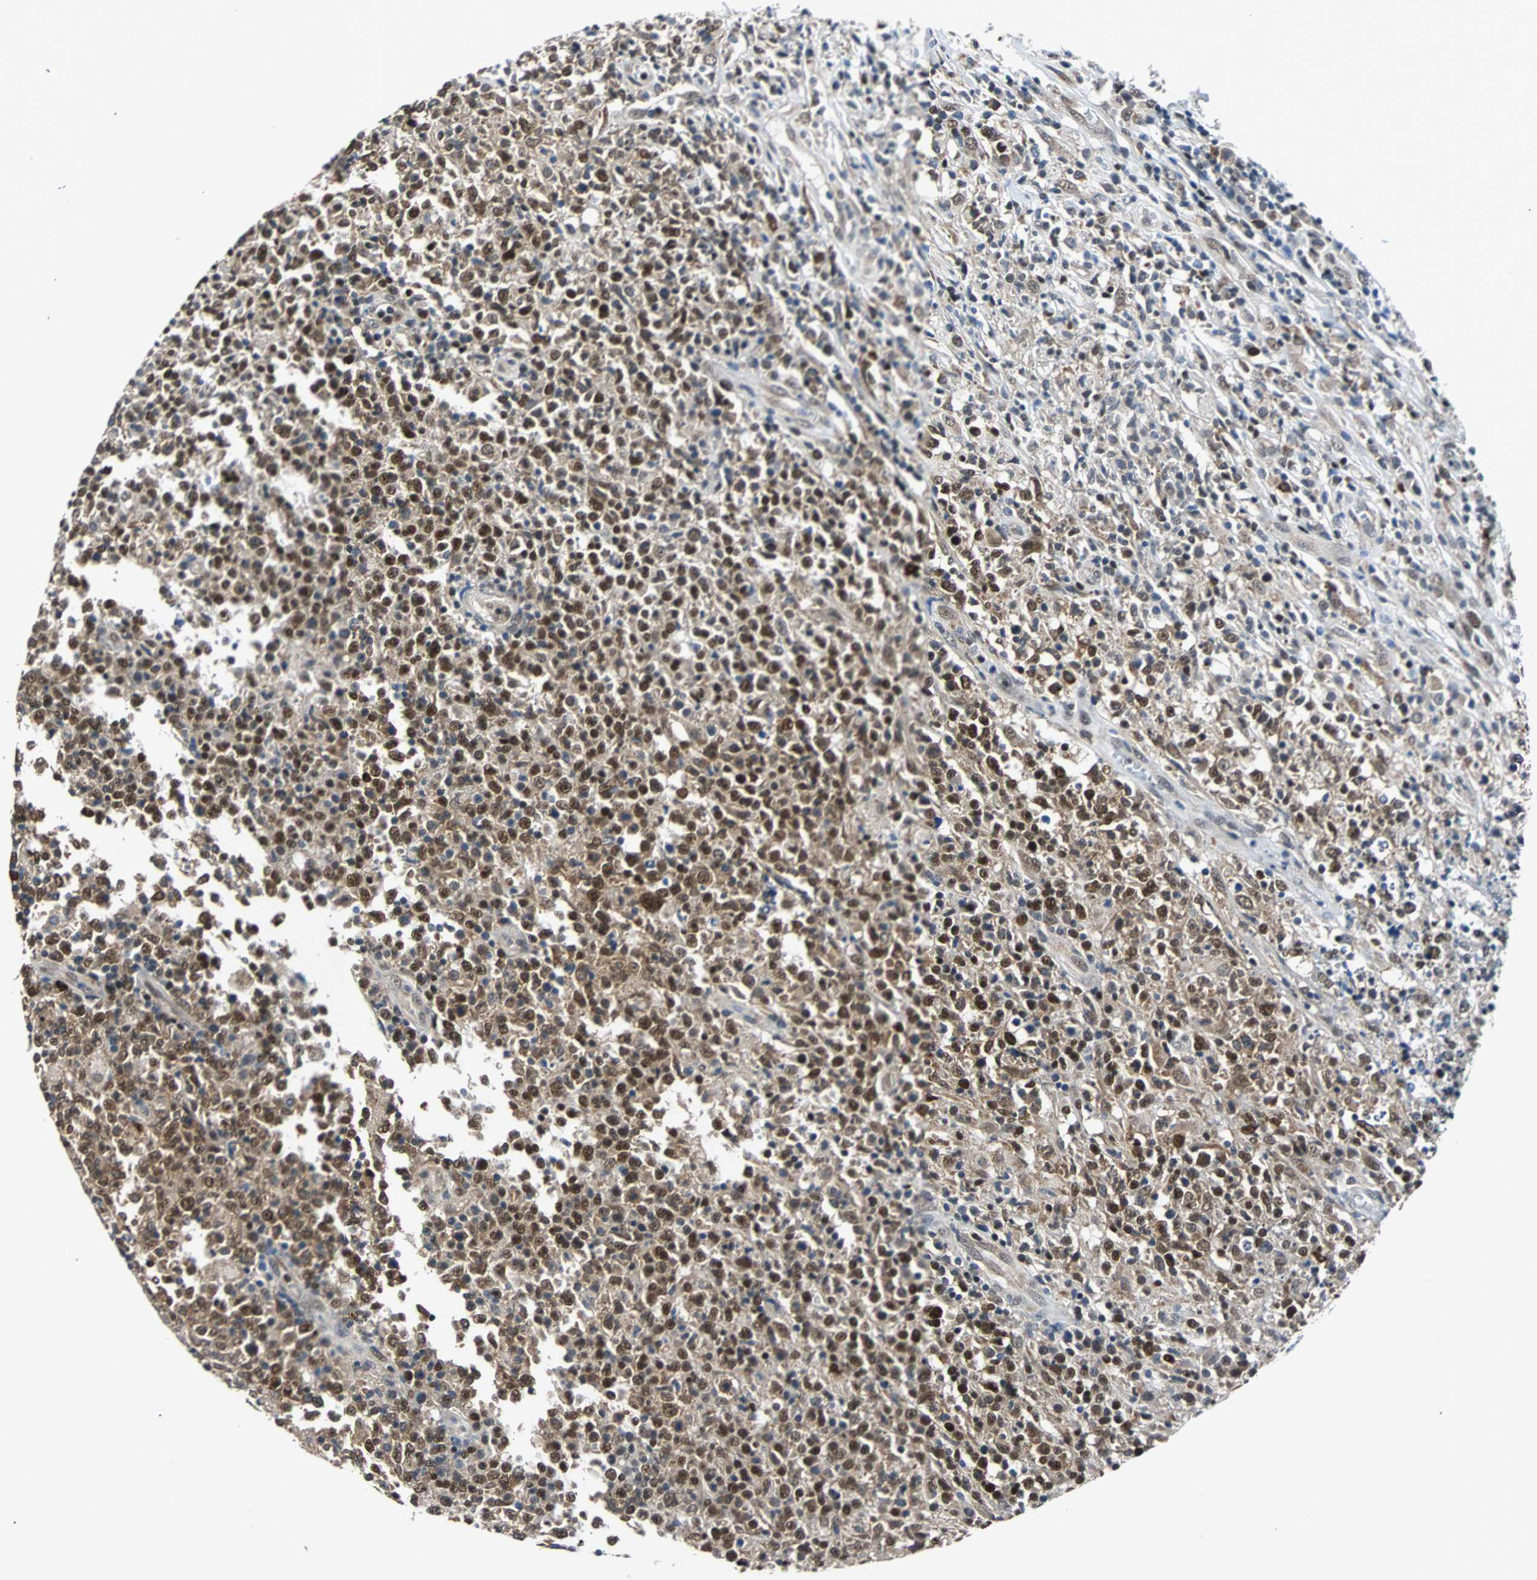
{"staining": {"intensity": "strong", "quantity": ">75%", "location": "nuclear"}, "tissue": "lymphoma", "cell_type": "Tumor cells", "image_type": "cancer", "snomed": [{"axis": "morphology", "description": "Malignant lymphoma, non-Hodgkin's type, High grade"}, {"axis": "topography", "description": "Lymph node"}], "caption": "High-power microscopy captured an IHC image of lymphoma, revealing strong nuclear positivity in approximately >75% of tumor cells.", "gene": "USP28", "patient": {"sex": "female", "age": 84}}